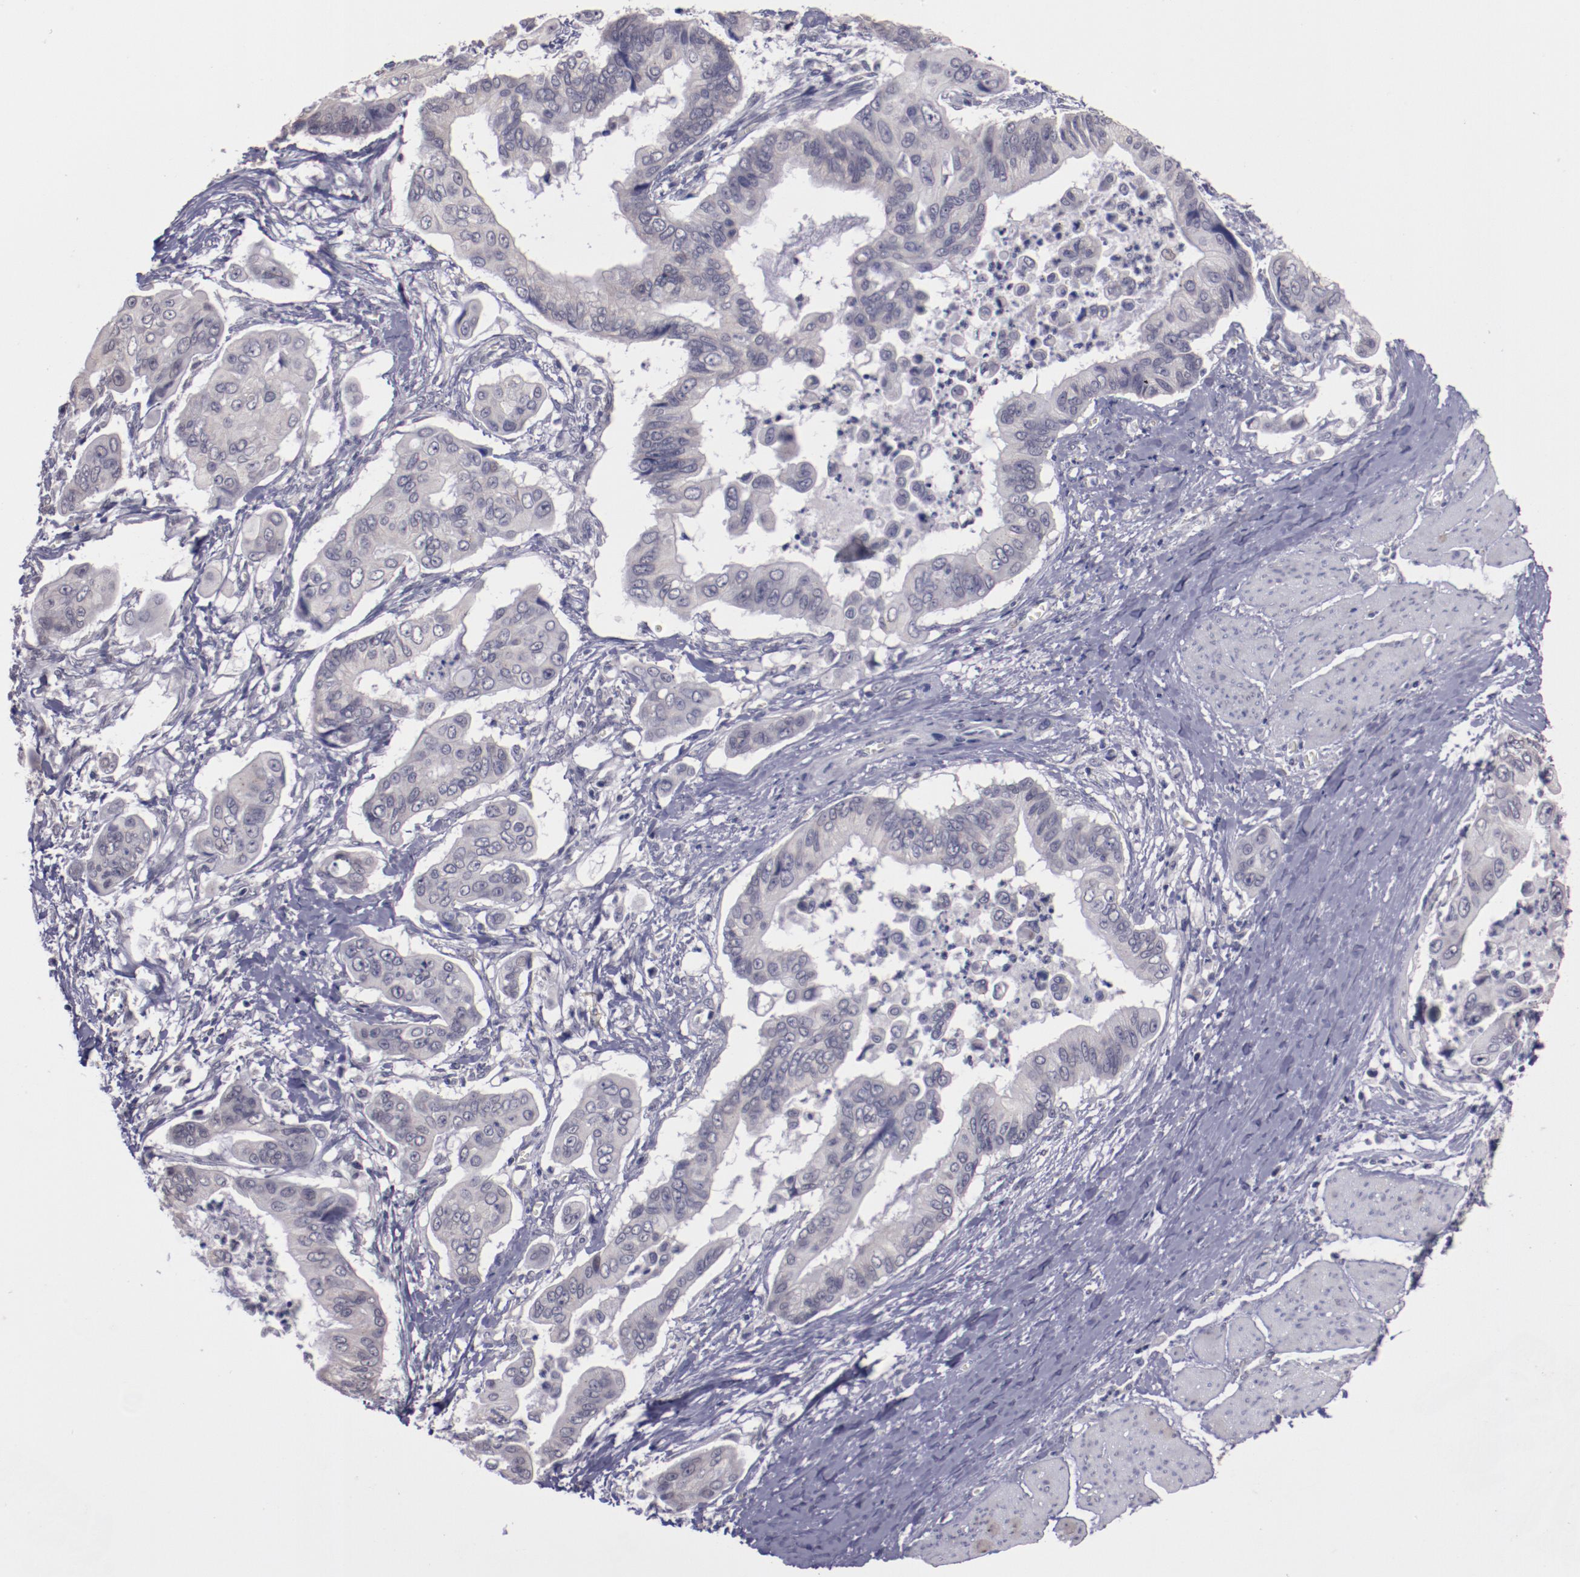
{"staining": {"intensity": "negative", "quantity": "none", "location": "none"}, "tissue": "stomach cancer", "cell_type": "Tumor cells", "image_type": "cancer", "snomed": [{"axis": "morphology", "description": "Adenocarcinoma, NOS"}, {"axis": "topography", "description": "Stomach, upper"}], "caption": "High power microscopy histopathology image of an IHC image of stomach cancer (adenocarcinoma), revealing no significant staining in tumor cells.", "gene": "NRXN3", "patient": {"sex": "male", "age": 80}}